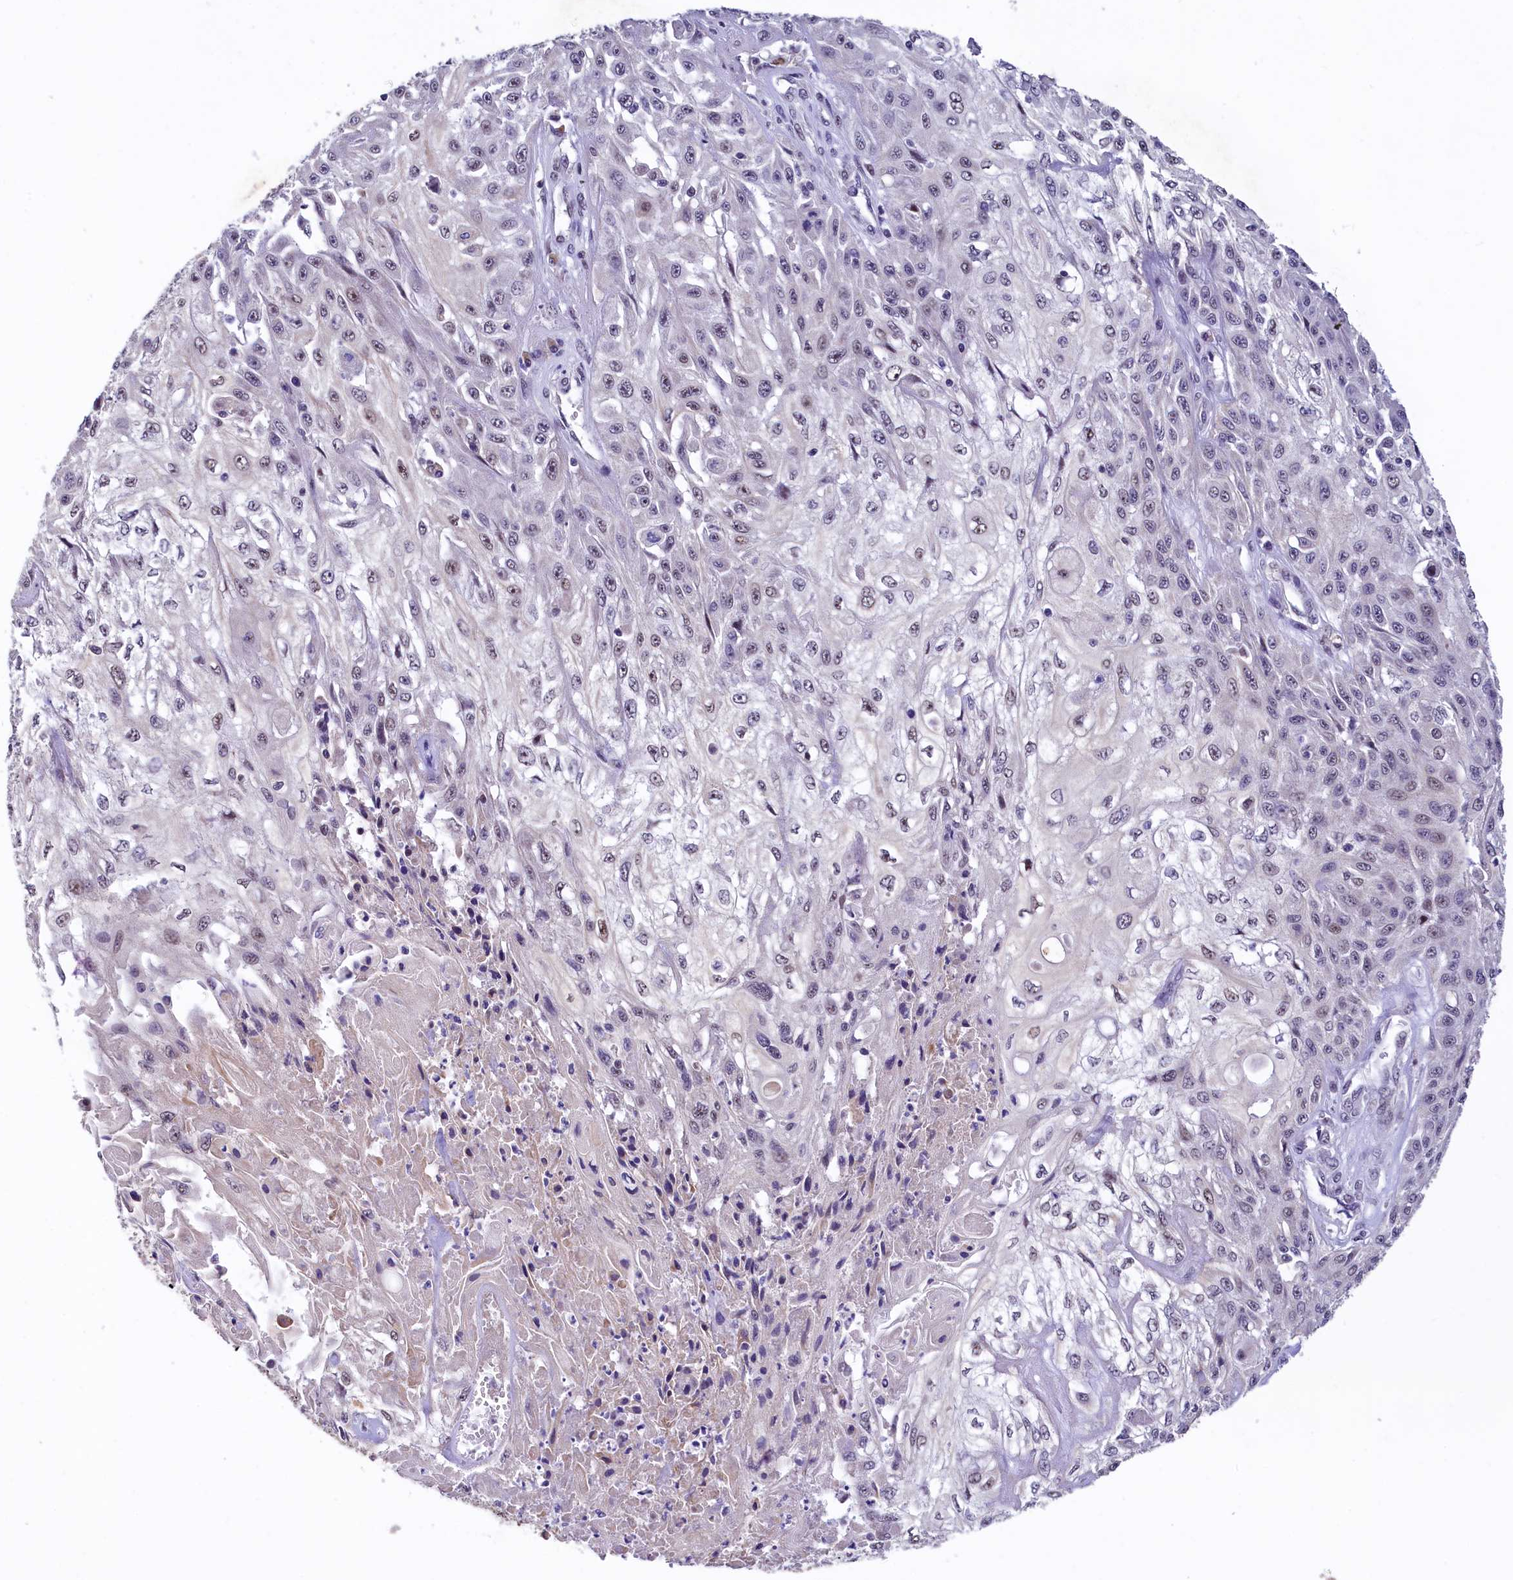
{"staining": {"intensity": "weak", "quantity": "<25%", "location": "nuclear"}, "tissue": "skin cancer", "cell_type": "Tumor cells", "image_type": "cancer", "snomed": [{"axis": "morphology", "description": "Squamous cell carcinoma, NOS"}, {"axis": "morphology", "description": "Squamous cell carcinoma, metastatic, NOS"}, {"axis": "topography", "description": "Skin"}, {"axis": "topography", "description": "Lymph node"}], "caption": "This is an IHC histopathology image of human skin metastatic squamous cell carcinoma. There is no expression in tumor cells.", "gene": "HECTD4", "patient": {"sex": "male", "age": 75}}